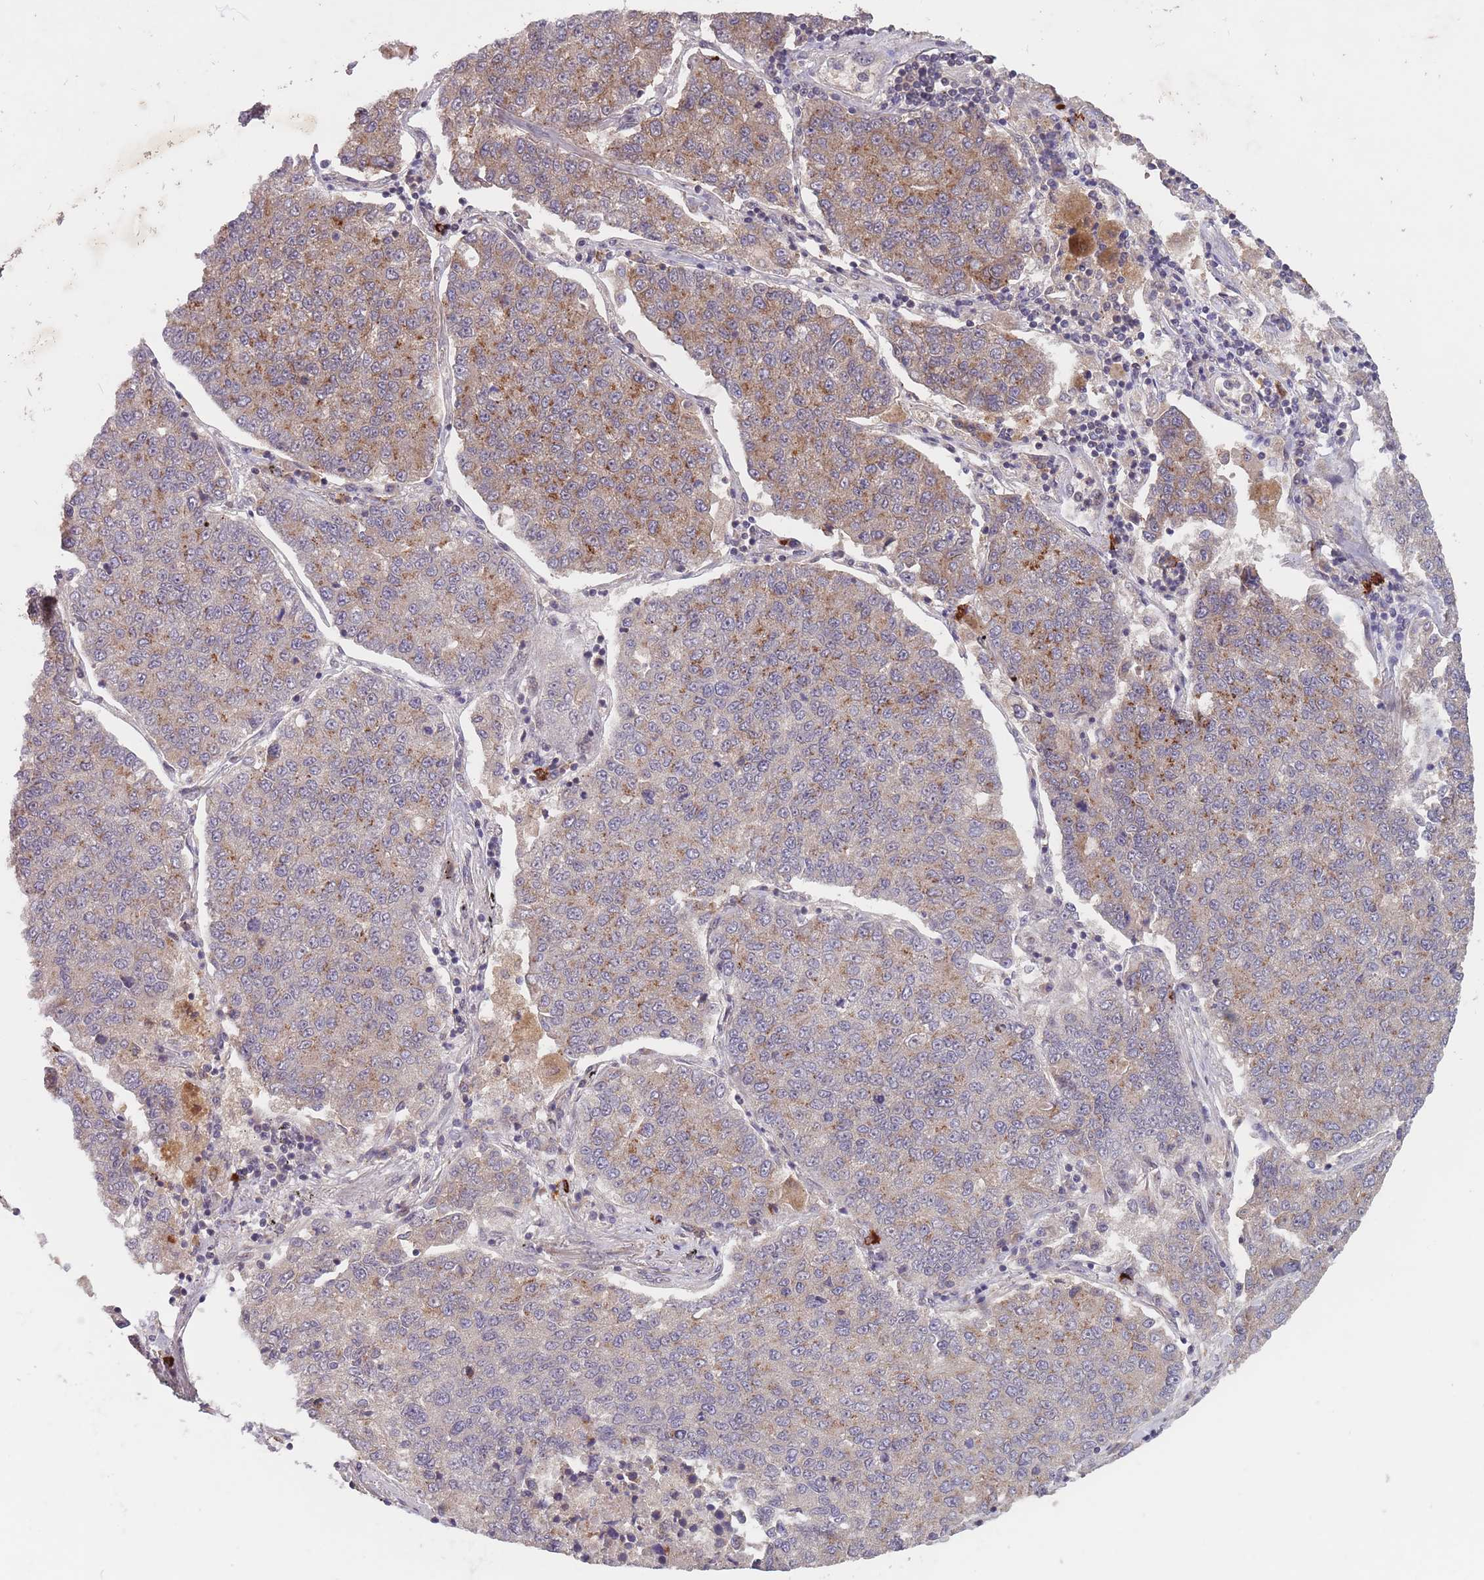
{"staining": {"intensity": "moderate", "quantity": "25%-75%", "location": "cytoplasmic/membranous"}, "tissue": "lung cancer", "cell_type": "Tumor cells", "image_type": "cancer", "snomed": [{"axis": "morphology", "description": "Adenocarcinoma, NOS"}, {"axis": "topography", "description": "Lung"}], "caption": "This is an image of immunohistochemistry (IHC) staining of lung cancer (adenocarcinoma), which shows moderate expression in the cytoplasmic/membranous of tumor cells.", "gene": "SECTM1", "patient": {"sex": "male", "age": 49}}